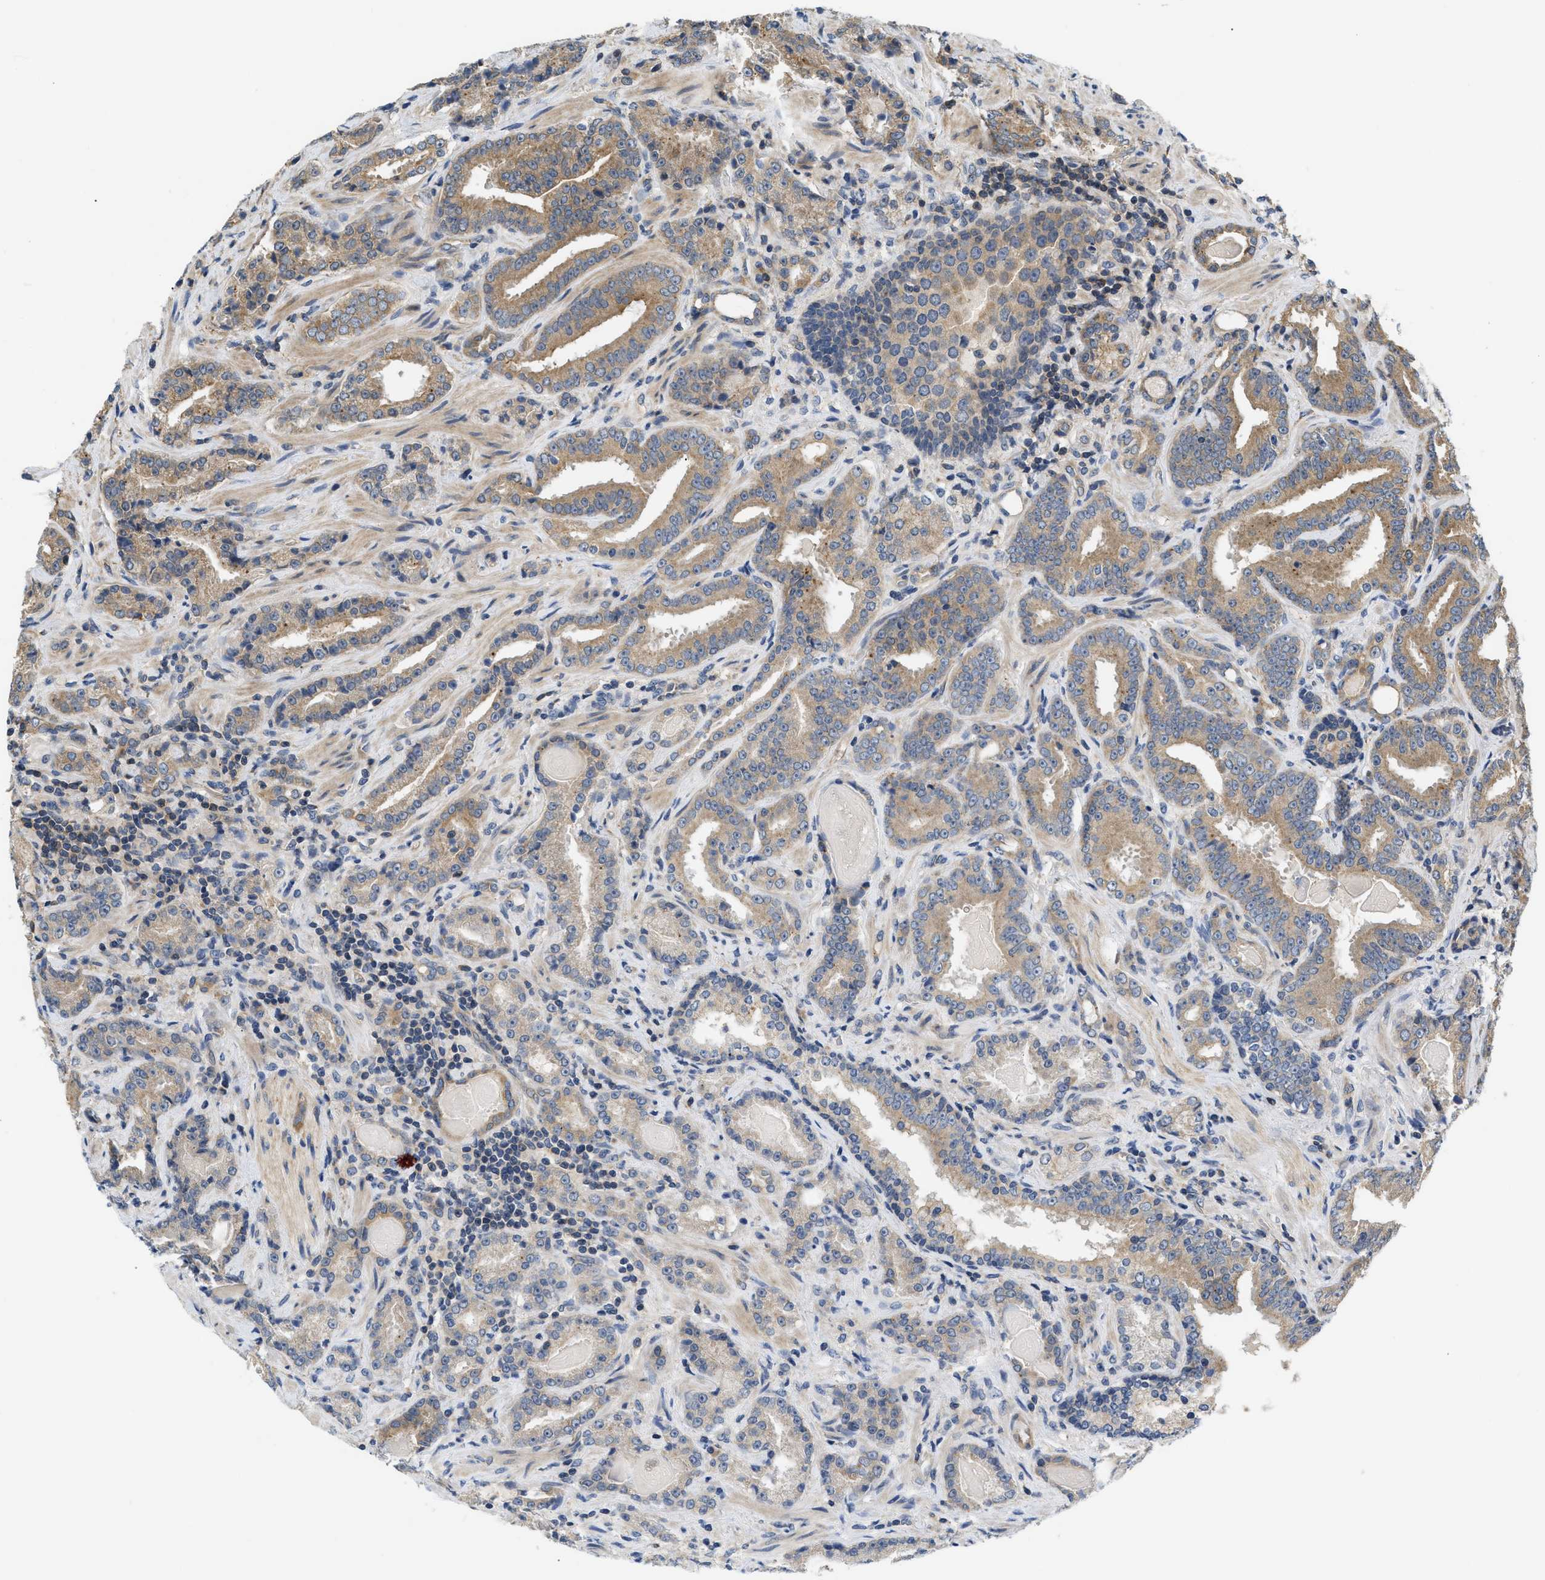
{"staining": {"intensity": "moderate", "quantity": ">75%", "location": "cytoplasmic/membranous"}, "tissue": "prostate cancer", "cell_type": "Tumor cells", "image_type": "cancer", "snomed": [{"axis": "morphology", "description": "Adenocarcinoma, Low grade"}, {"axis": "topography", "description": "Prostate"}], "caption": "Approximately >75% of tumor cells in human prostate low-grade adenocarcinoma reveal moderate cytoplasmic/membranous protein expression as visualized by brown immunohistochemical staining.", "gene": "HMGCR", "patient": {"sex": "male", "age": 60}}